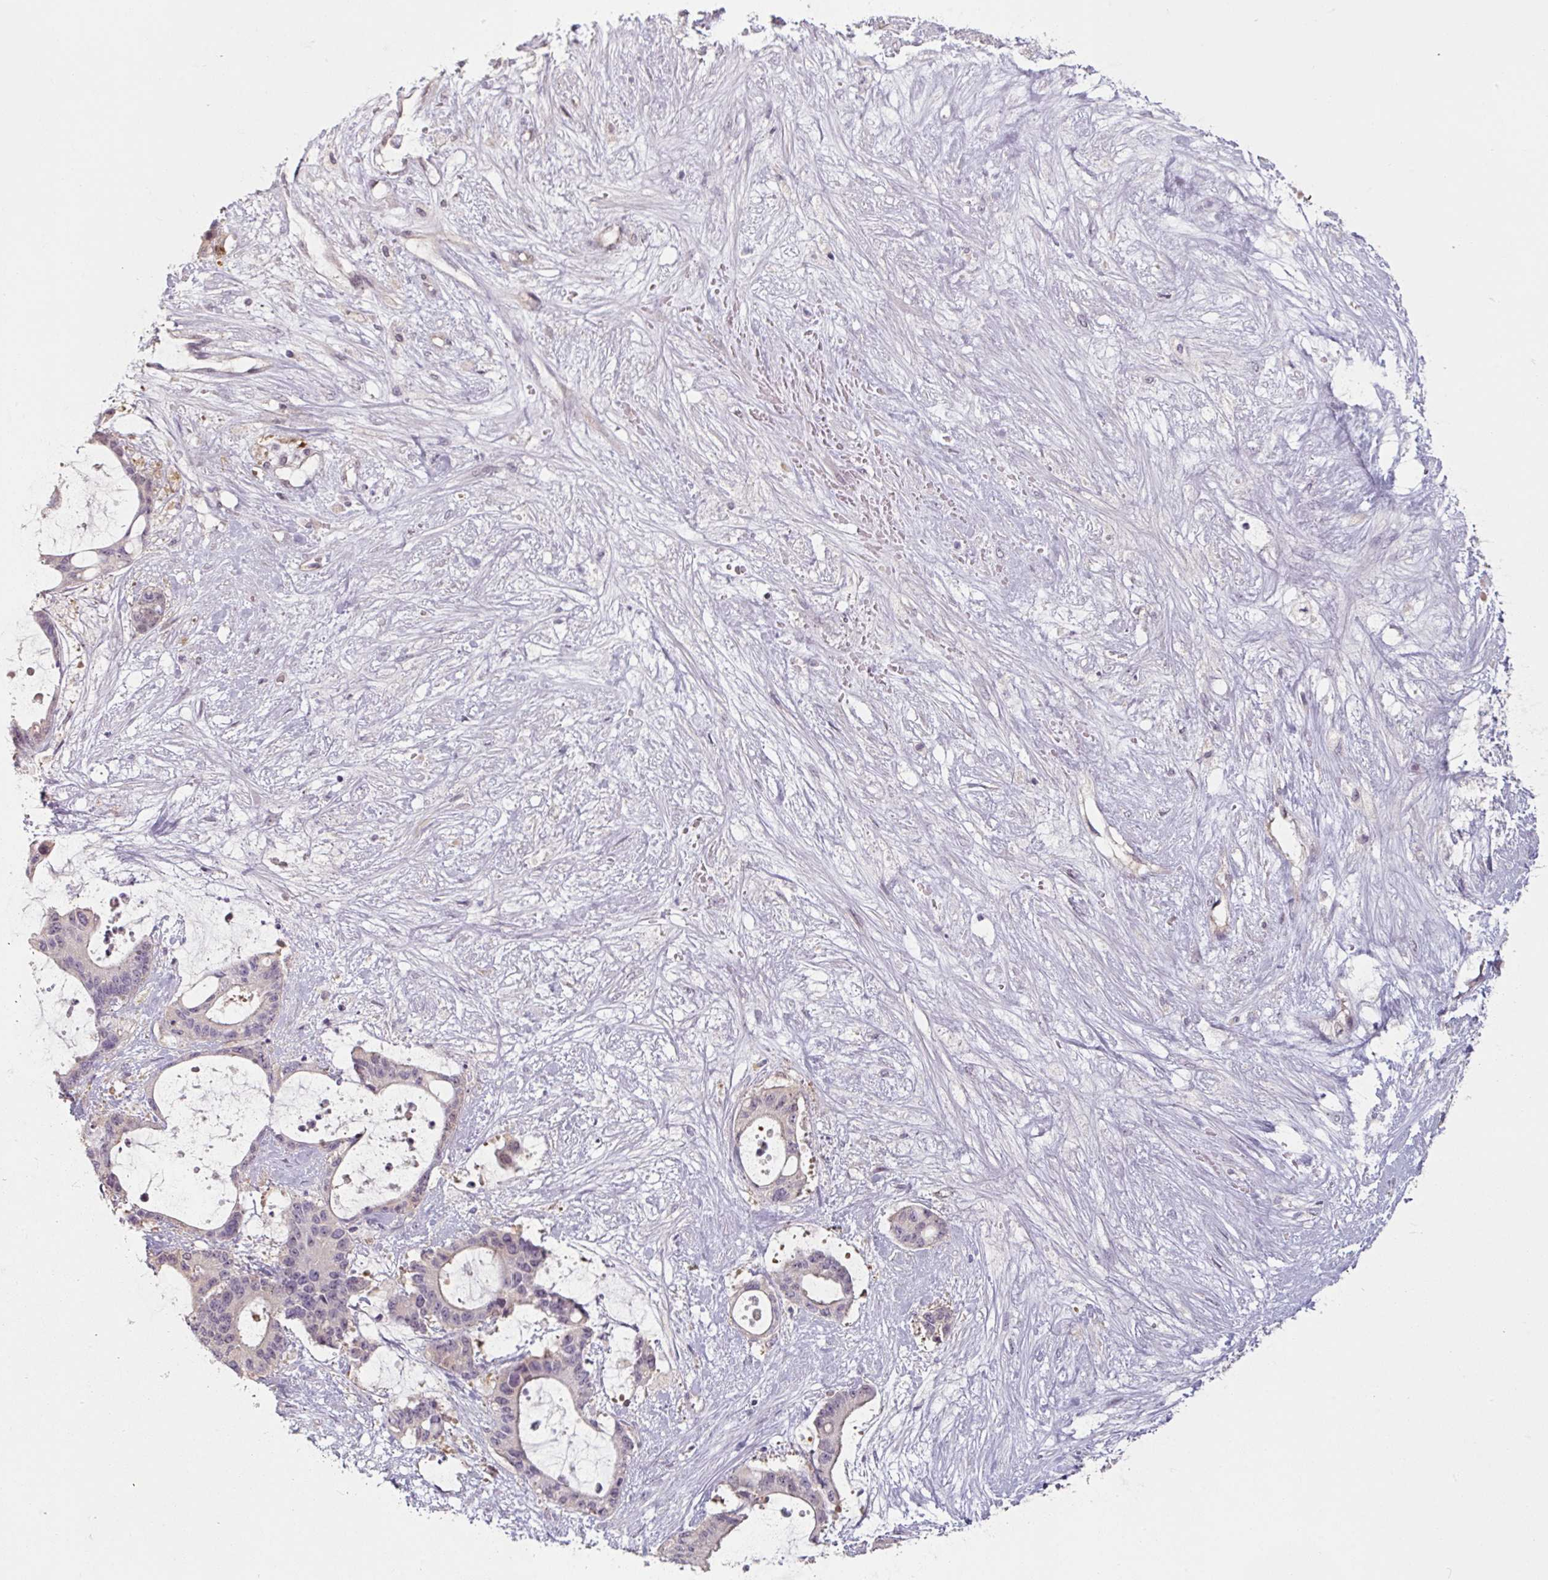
{"staining": {"intensity": "weak", "quantity": "<25%", "location": "cytoplasmic/membranous"}, "tissue": "liver cancer", "cell_type": "Tumor cells", "image_type": "cancer", "snomed": [{"axis": "morphology", "description": "Normal tissue, NOS"}, {"axis": "morphology", "description": "Cholangiocarcinoma"}, {"axis": "topography", "description": "Liver"}, {"axis": "topography", "description": "Peripheral nerve tissue"}], "caption": "This is an immunohistochemistry (IHC) histopathology image of cholangiocarcinoma (liver). There is no staining in tumor cells.", "gene": "ZBTB6", "patient": {"sex": "female", "age": 73}}